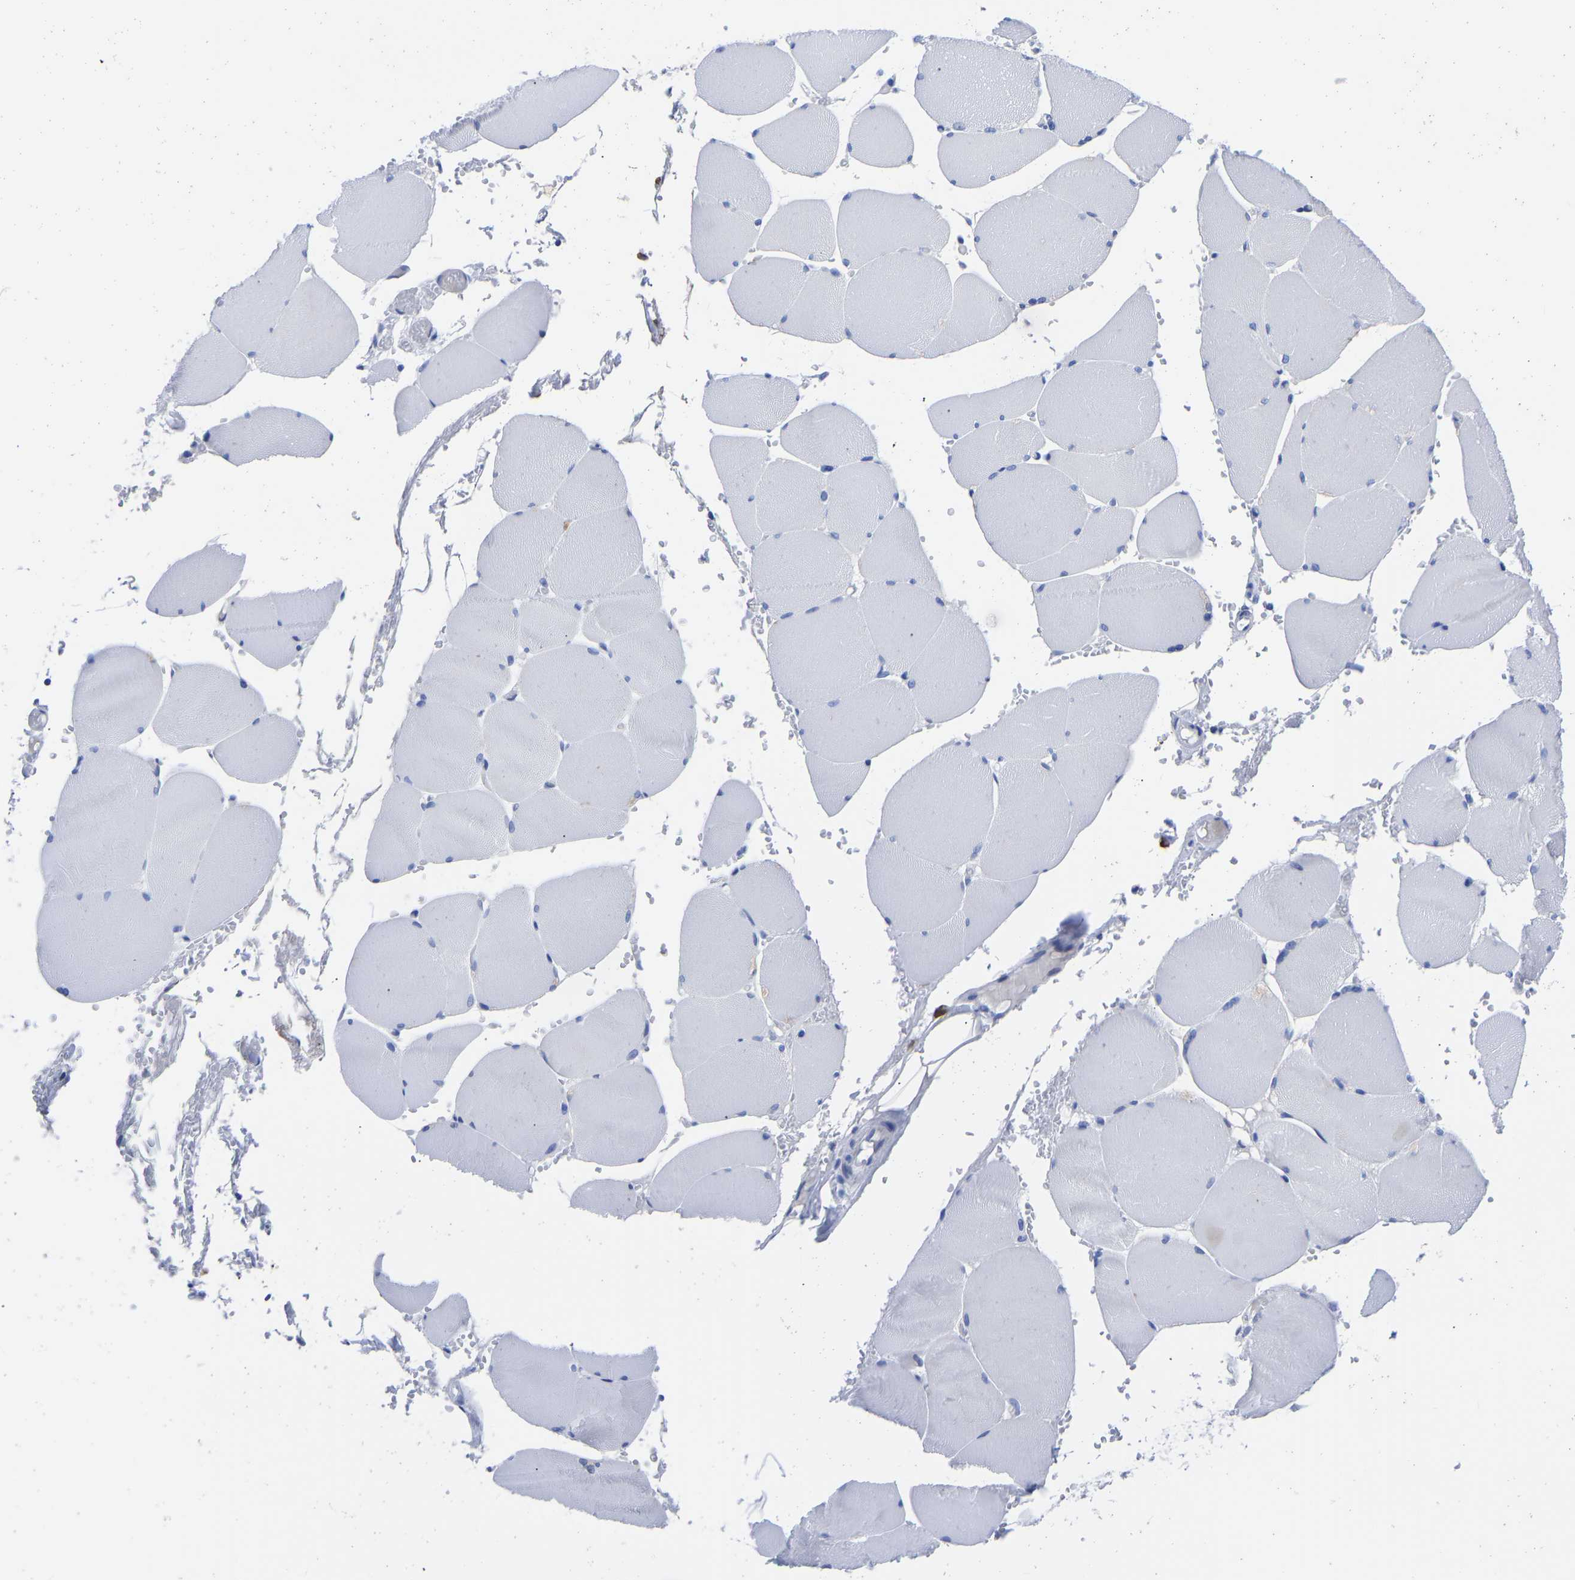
{"staining": {"intensity": "negative", "quantity": "none", "location": "none"}, "tissue": "skeletal muscle", "cell_type": "Myocytes", "image_type": "normal", "snomed": [{"axis": "morphology", "description": "Normal tissue, NOS"}, {"axis": "topography", "description": "Skin"}, {"axis": "topography", "description": "Skeletal muscle"}], "caption": "High magnification brightfield microscopy of normal skeletal muscle stained with DAB (brown) and counterstained with hematoxylin (blue): myocytes show no significant staining.", "gene": "GPA33", "patient": {"sex": "male", "age": 83}}